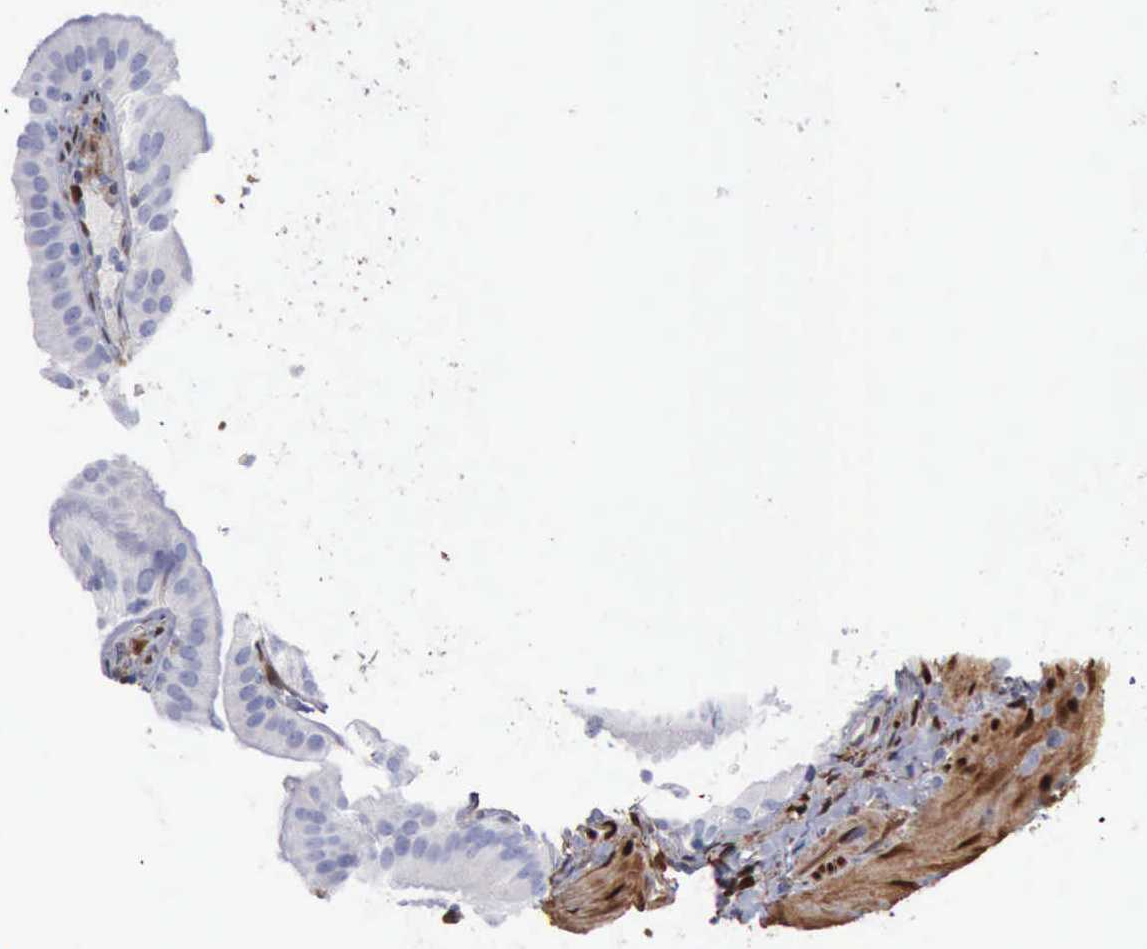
{"staining": {"intensity": "negative", "quantity": "none", "location": "none"}, "tissue": "gallbladder", "cell_type": "Glandular cells", "image_type": "normal", "snomed": [{"axis": "morphology", "description": "Normal tissue, NOS"}, {"axis": "topography", "description": "Gallbladder"}], "caption": "This histopathology image is of normal gallbladder stained with IHC to label a protein in brown with the nuclei are counter-stained blue. There is no positivity in glandular cells. Brightfield microscopy of immunohistochemistry stained with DAB (brown) and hematoxylin (blue), captured at high magnification.", "gene": "FHL1", "patient": {"sex": "female", "age": 24}}